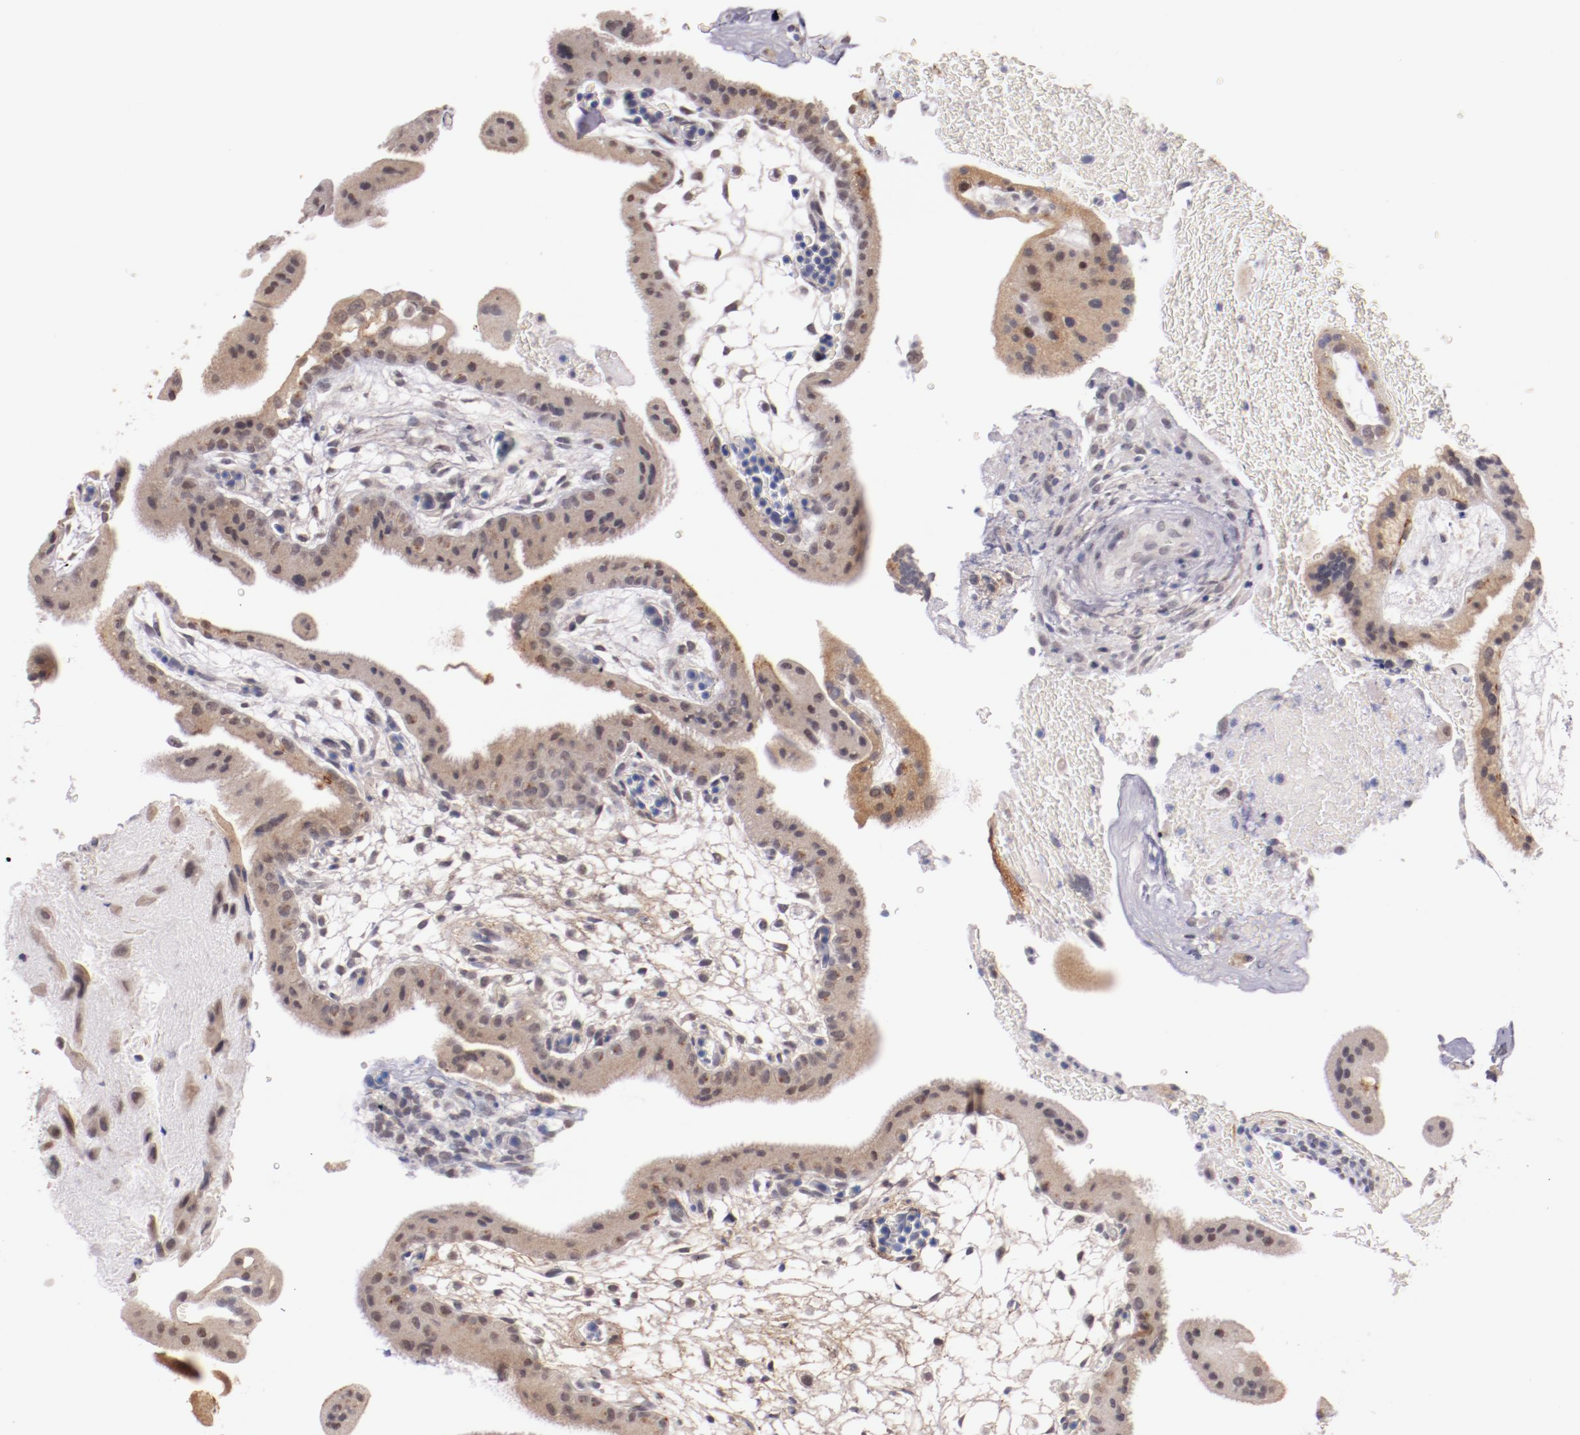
{"staining": {"intensity": "negative", "quantity": "none", "location": "none"}, "tissue": "placenta", "cell_type": "Decidual cells", "image_type": "normal", "snomed": [{"axis": "morphology", "description": "Normal tissue, NOS"}, {"axis": "topography", "description": "Placenta"}], "caption": "High power microscopy photomicrograph of an immunohistochemistry (IHC) photomicrograph of benign placenta, revealing no significant expression in decidual cells.", "gene": "SYP", "patient": {"sex": "female", "age": 19}}